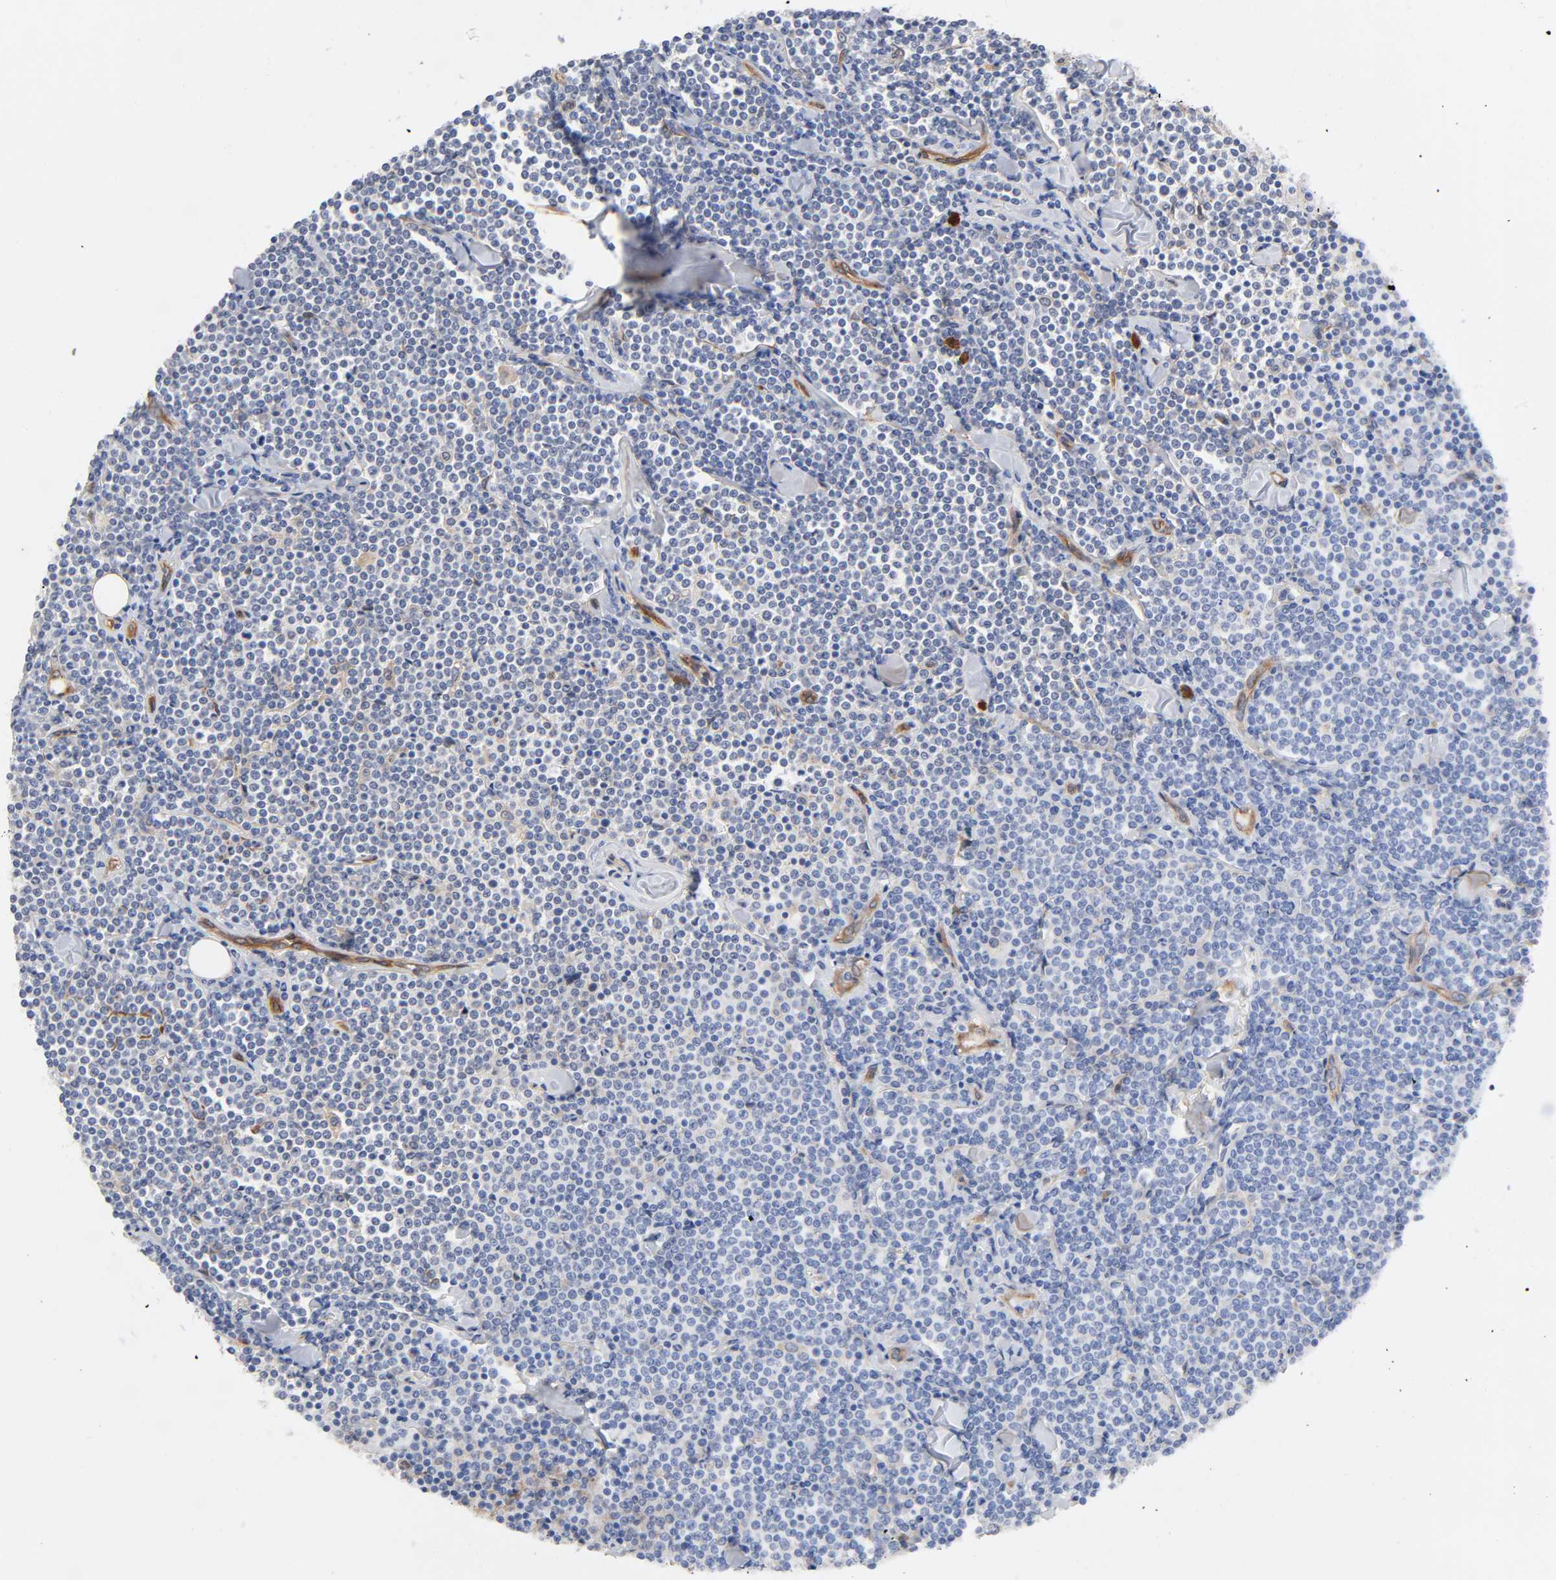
{"staining": {"intensity": "negative", "quantity": "none", "location": "none"}, "tissue": "lymphoma", "cell_type": "Tumor cells", "image_type": "cancer", "snomed": [{"axis": "morphology", "description": "Malignant lymphoma, non-Hodgkin's type, Low grade"}, {"axis": "topography", "description": "Soft tissue"}], "caption": "Micrograph shows no protein expression in tumor cells of malignant lymphoma, non-Hodgkin's type (low-grade) tissue. Nuclei are stained in blue.", "gene": "RAB13", "patient": {"sex": "male", "age": 92}}